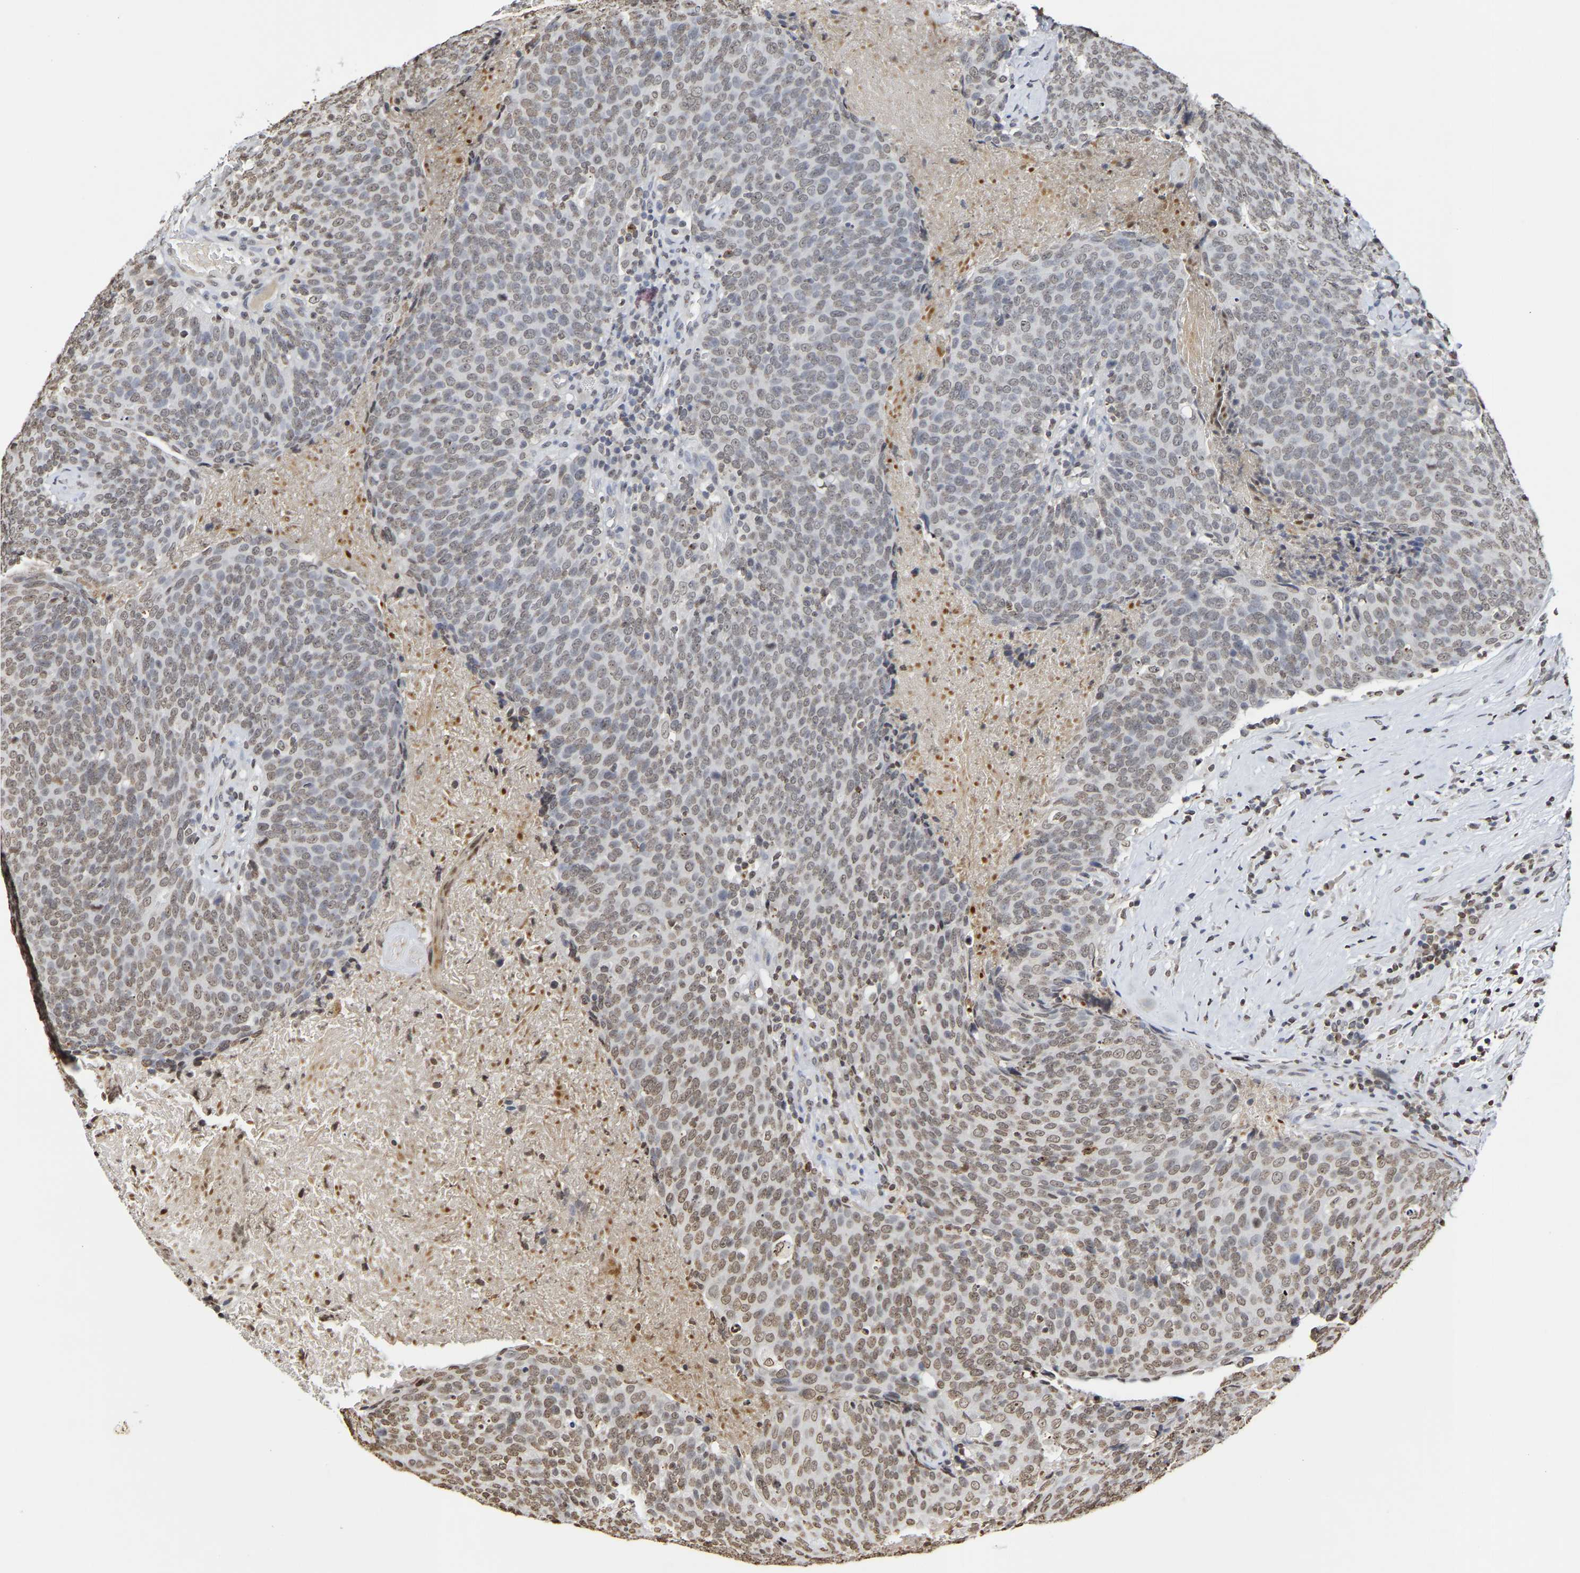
{"staining": {"intensity": "moderate", "quantity": ">75%", "location": "nuclear"}, "tissue": "head and neck cancer", "cell_type": "Tumor cells", "image_type": "cancer", "snomed": [{"axis": "morphology", "description": "Squamous cell carcinoma, NOS"}, {"axis": "morphology", "description": "Squamous cell carcinoma, metastatic, NOS"}, {"axis": "topography", "description": "Lymph node"}, {"axis": "topography", "description": "Head-Neck"}], "caption": "Head and neck metastatic squamous cell carcinoma stained with IHC demonstrates moderate nuclear staining in about >75% of tumor cells.", "gene": "ATF4", "patient": {"sex": "male", "age": 62}}